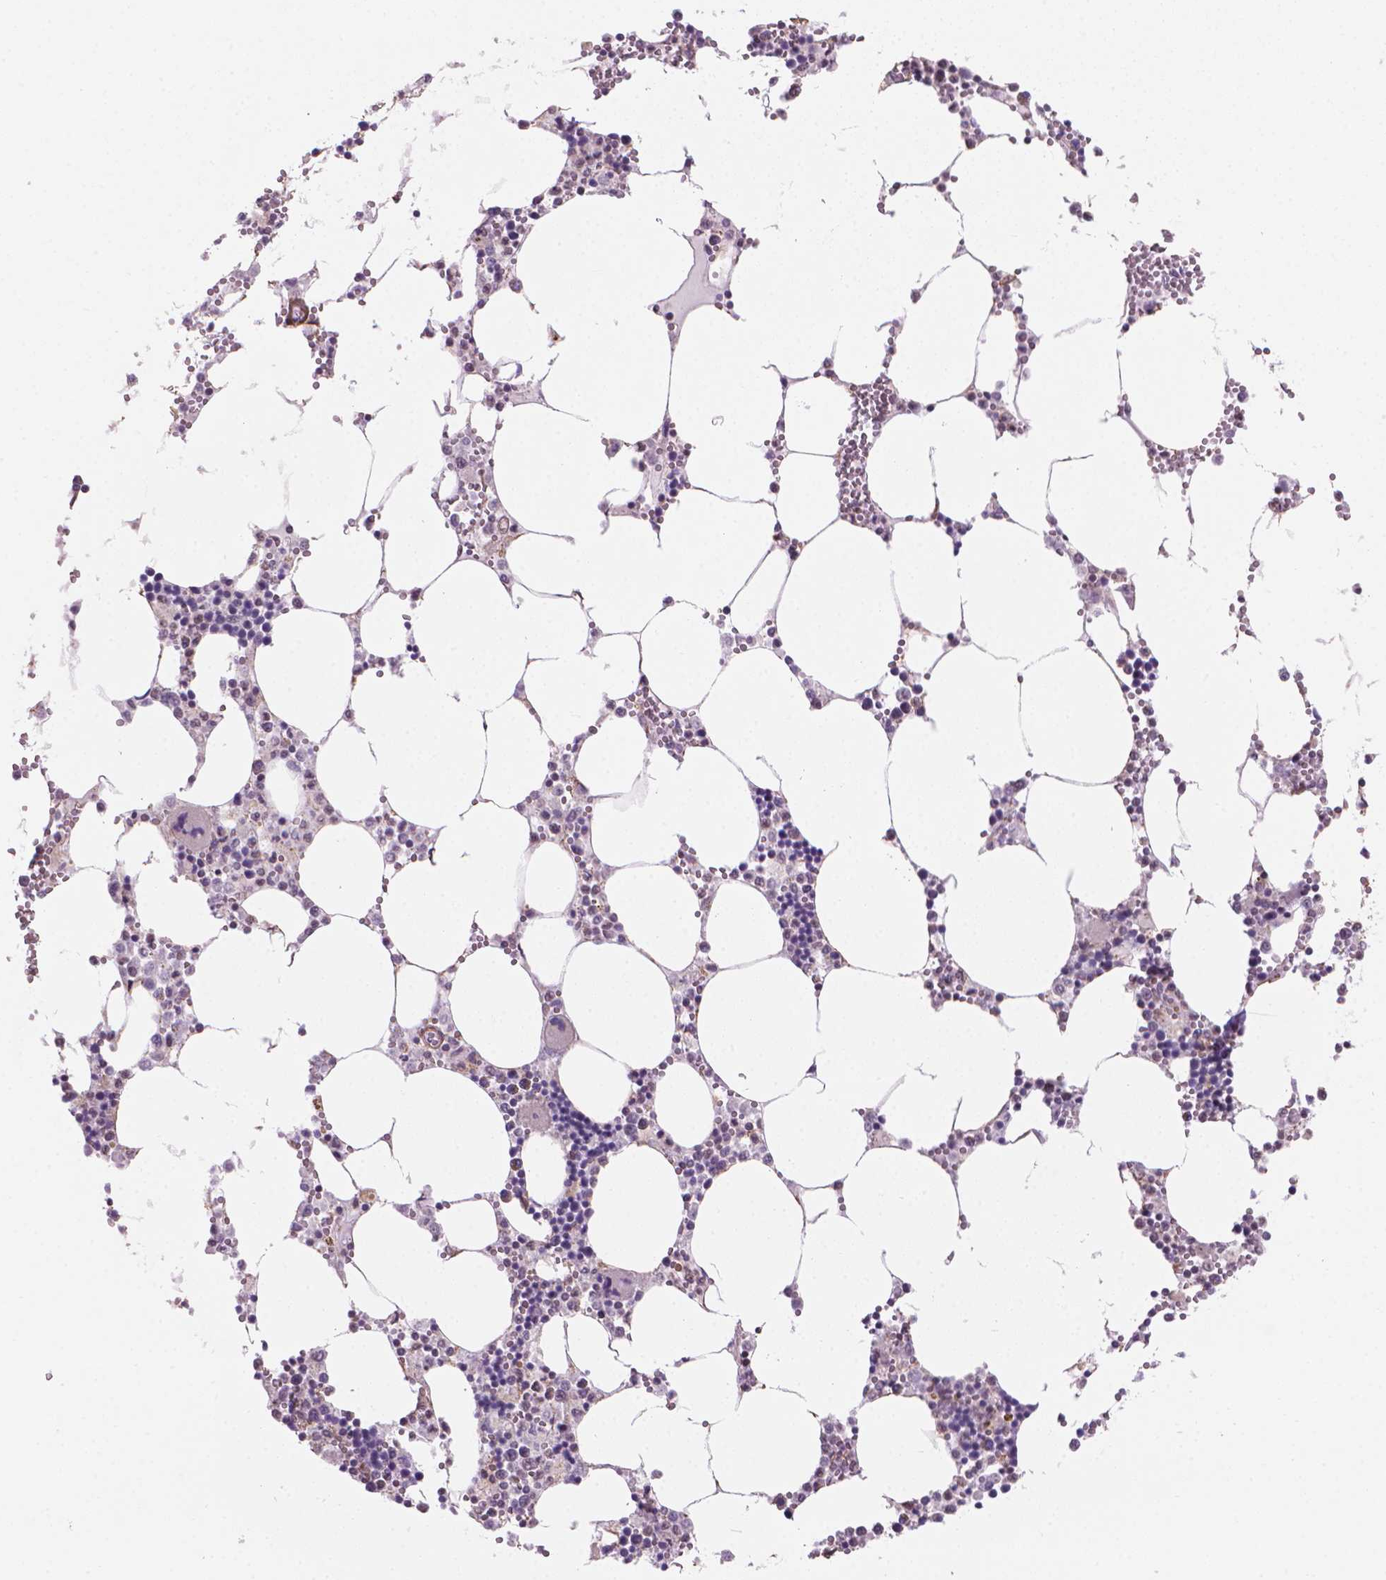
{"staining": {"intensity": "moderate", "quantity": "<25%", "location": "nuclear"}, "tissue": "bone marrow", "cell_type": "Hematopoietic cells", "image_type": "normal", "snomed": [{"axis": "morphology", "description": "Normal tissue, NOS"}, {"axis": "topography", "description": "Bone marrow"}], "caption": "A brown stain highlights moderate nuclear staining of a protein in hematopoietic cells of normal bone marrow.", "gene": "HOXD4", "patient": {"sex": "male", "age": 54}}